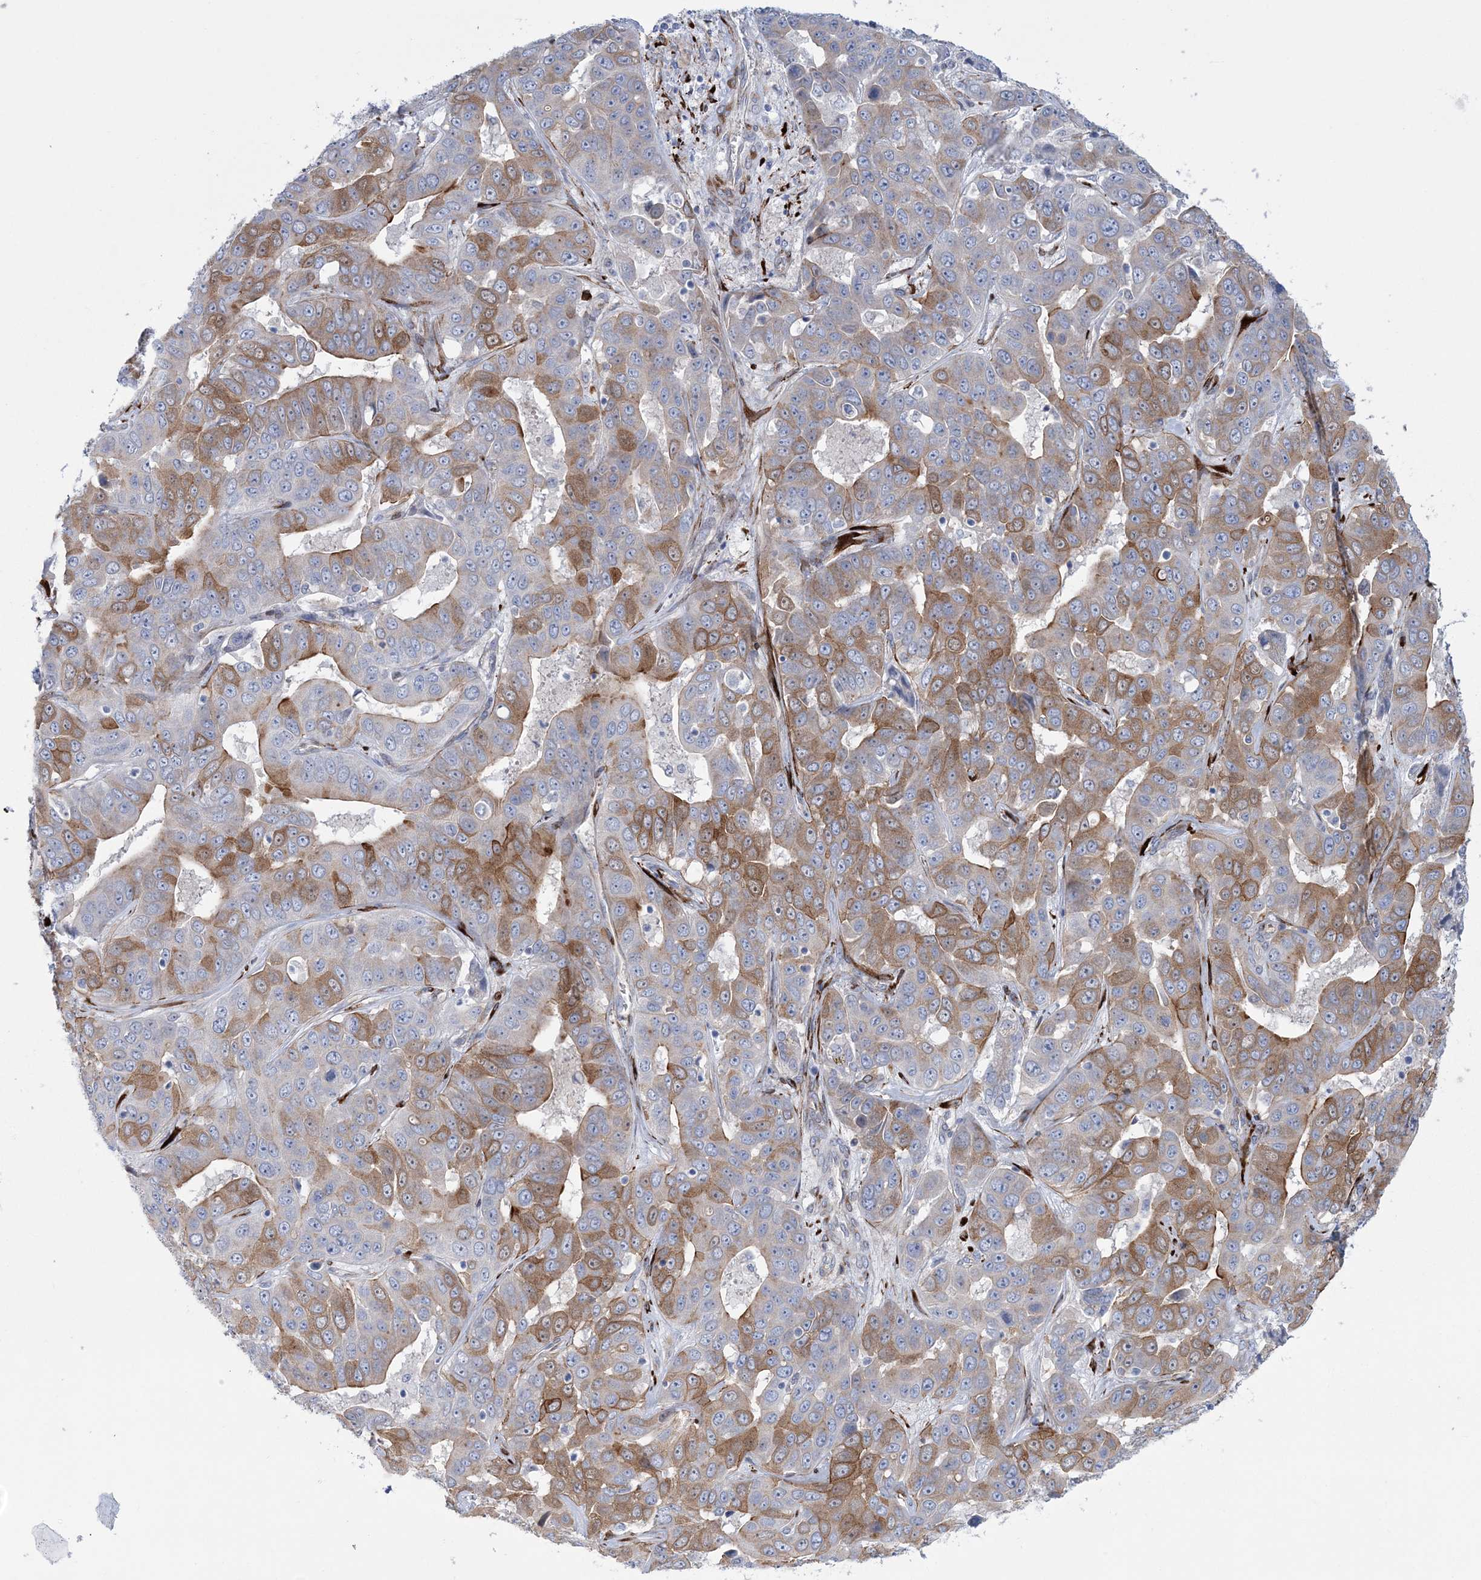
{"staining": {"intensity": "moderate", "quantity": ">75%", "location": "cytoplasmic/membranous"}, "tissue": "liver cancer", "cell_type": "Tumor cells", "image_type": "cancer", "snomed": [{"axis": "morphology", "description": "Cholangiocarcinoma"}, {"axis": "topography", "description": "Liver"}], "caption": "Immunohistochemistry (IHC) photomicrograph of human liver cancer stained for a protein (brown), which shows medium levels of moderate cytoplasmic/membranous staining in about >75% of tumor cells.", "gene": "RAB11FIP5", "patient": {"sex": "female", "age": 52}}